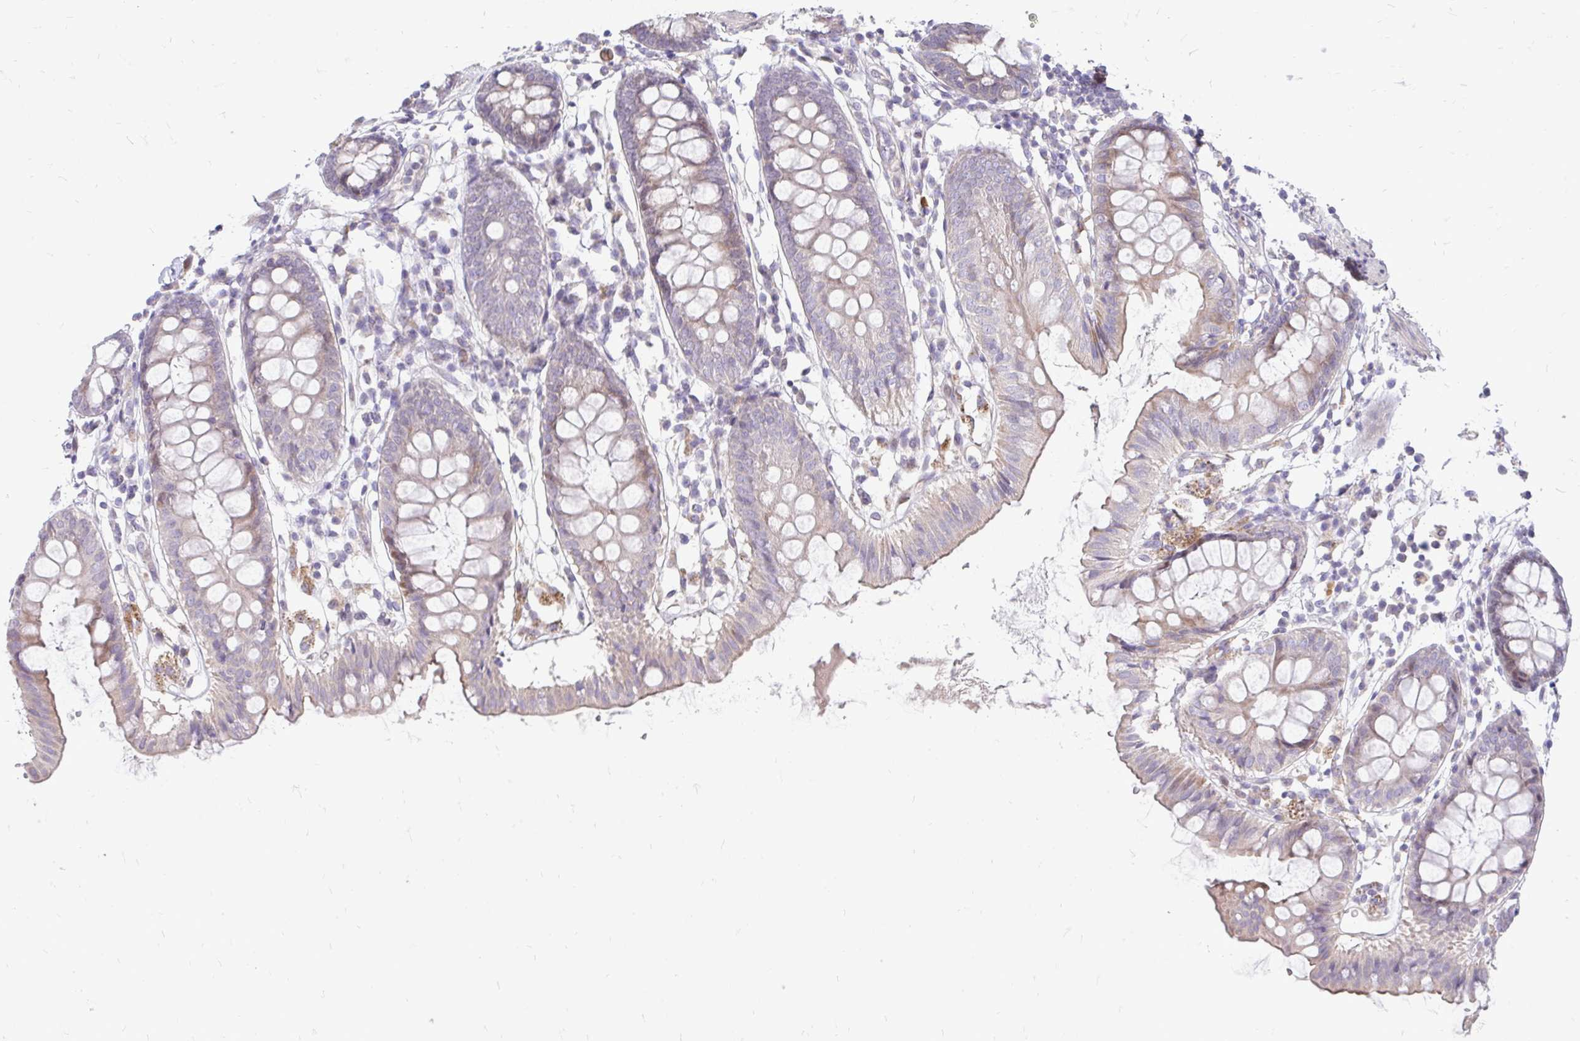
{"staining": {"intensity": "weak", "quantity": ">75%", "location": "cytoplasmic/membranous"}, "tissue": "colon", "cell_type": "Endothelial cells", "image_type": "normal", "snomed": [{"axis": "morphology", "description": "Normal tissue, NOS"}, {"axis": "topography", "description": "Colon"}], "caption": "A brown stain highlights weak cytoplasmic/membranous staining of a protein in endothelial cells of benign colon. The staining is performed using DAB brown chromogen to label protein expression. The nuclei are counter-stained blue using hematoxylin.", "gene": "OR8D1", "patient": {"sex": "female", "age": 84}}